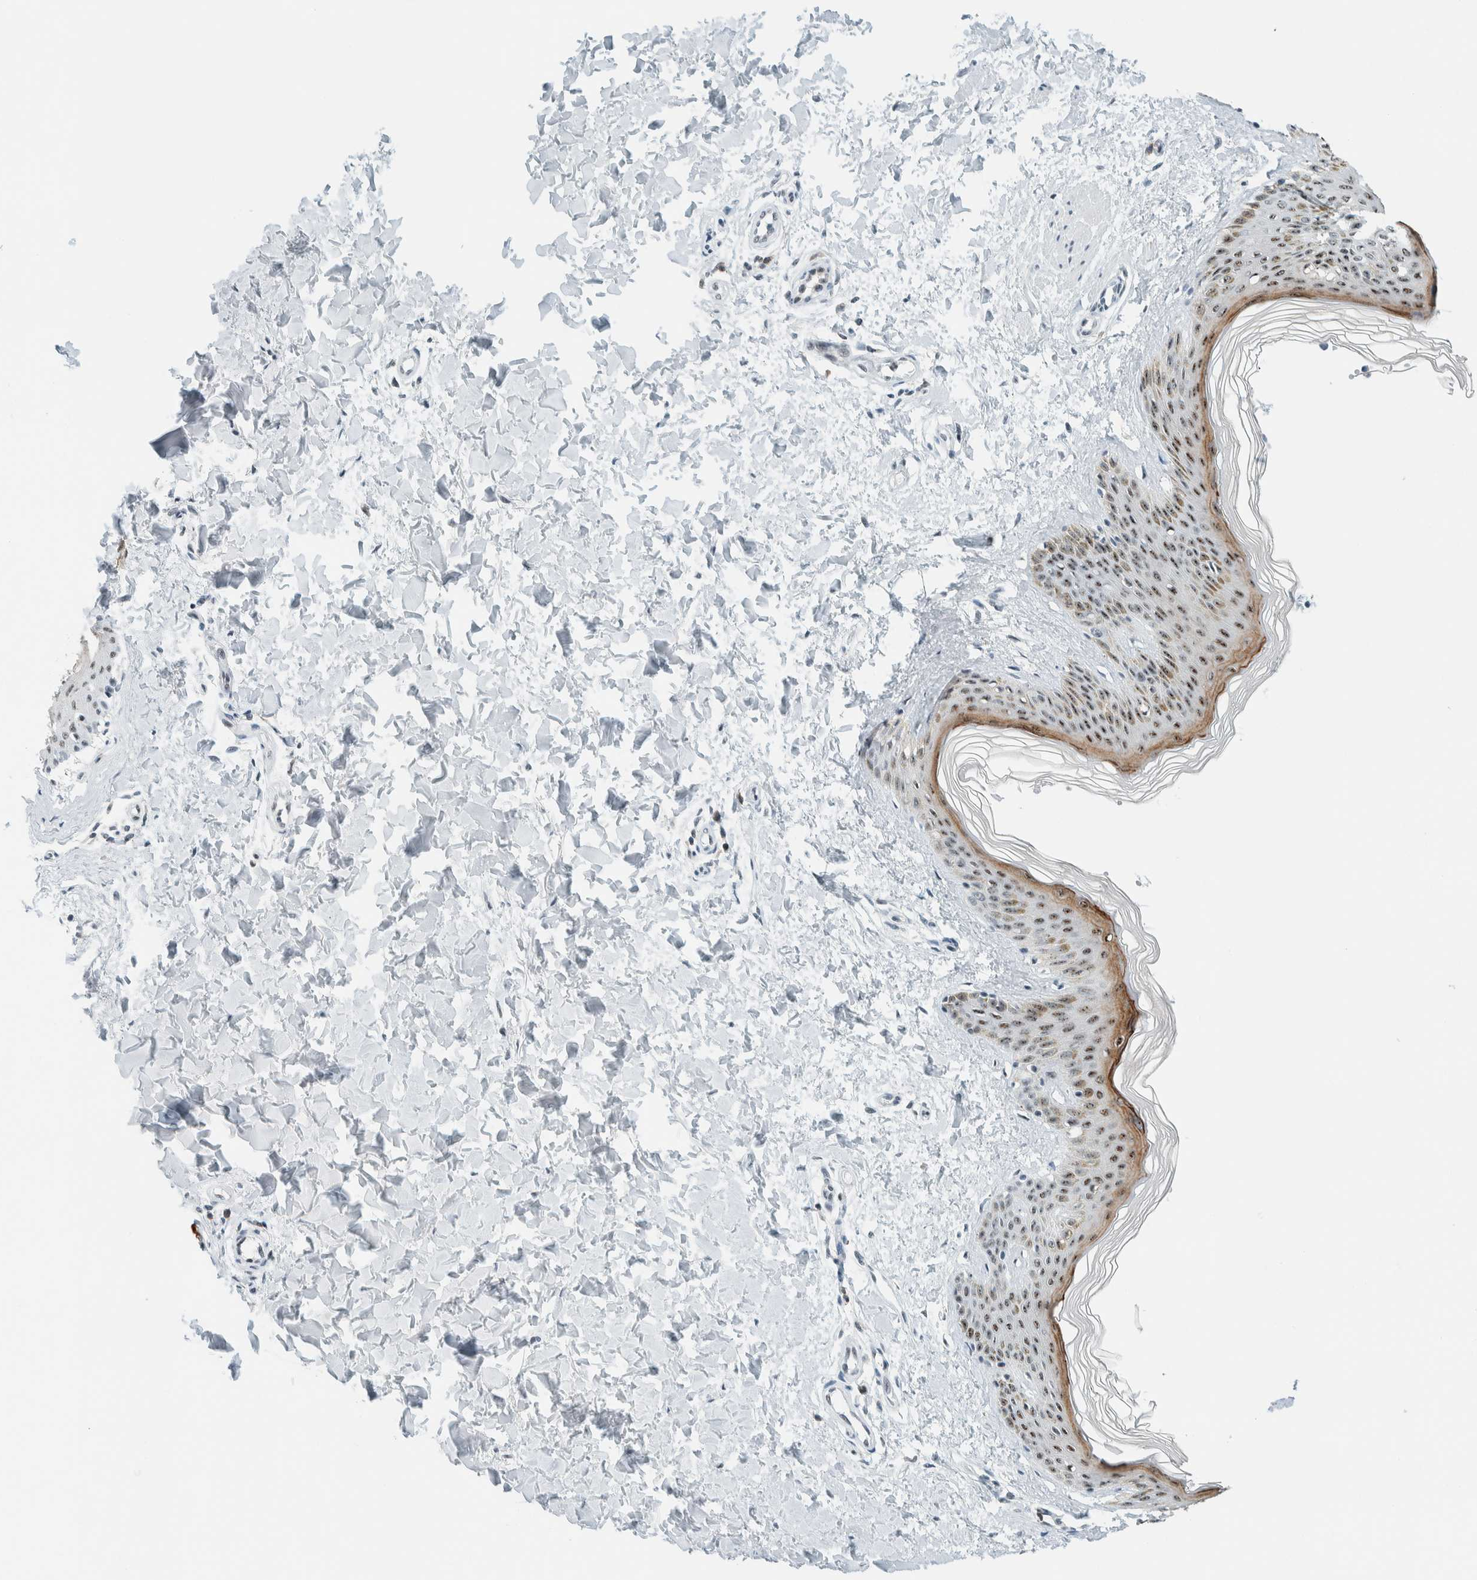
{"staining": {"intensity": "weak", "quantity": ">75%", "location": "nuclear"}, "tissue": "skin", "cell_type": "Fibroblasts", "image_type": "normal", "snomed": [{"axis": "morphology", "description": "Normal tissue, NOS"}, {"axis": "morphology", "description": "Neoplasm, benign, NOS"}, {"axis": "topography", "description": "Skin"}, {"axis": "topography", "description": "Soft tissue"}], "caption": "IHC of unremarkable human skin exhibits low levels of weak nuclear positivity in approximately >75% of fibroblasts.", "gene": "CYSRT1", "patient": {"sex": "male", "age": 26}}